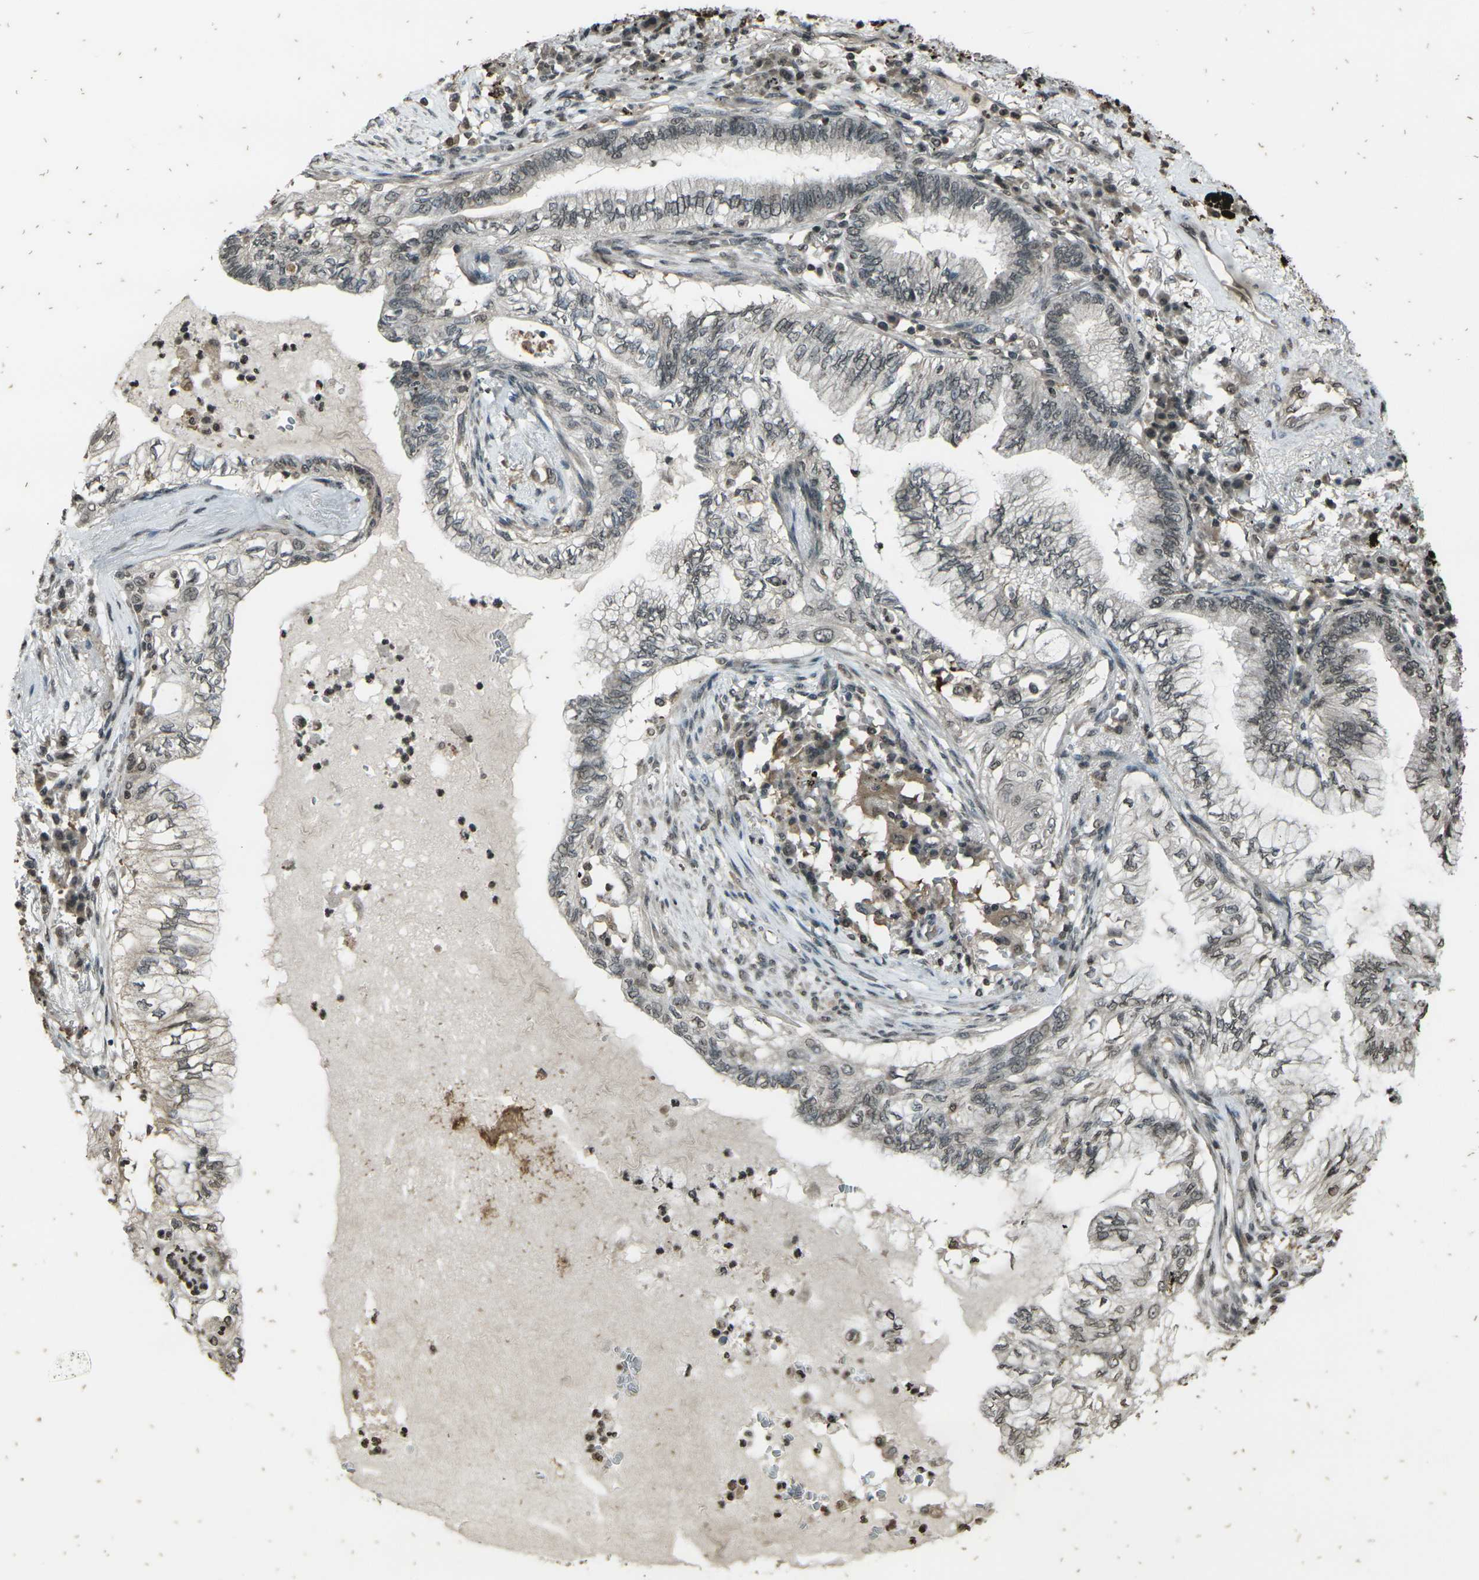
{"staining": {"intensity": "weak", "quantity": "<25%", "location": "nuclear"}, "tissue": "lung cancer", "cell_type": "Tumor cells", "image_type": "cancer", "snomed": [{"axis": "morphology", "description": "Normal tissue, NOS"}, {"axis": "morphology", "description": "Adenocarcinoma, NOS"}, {"axis": "topography", "description": "Bronchus"}, {"axis": "topography", "description": "Lung"}], "caption": "Immunohistochemistry of adenocarcinoma (lung) exhibits no staining in tumor cells.", "gene": "PRPF8", "patient": {"sex": "female", "age": 70}}